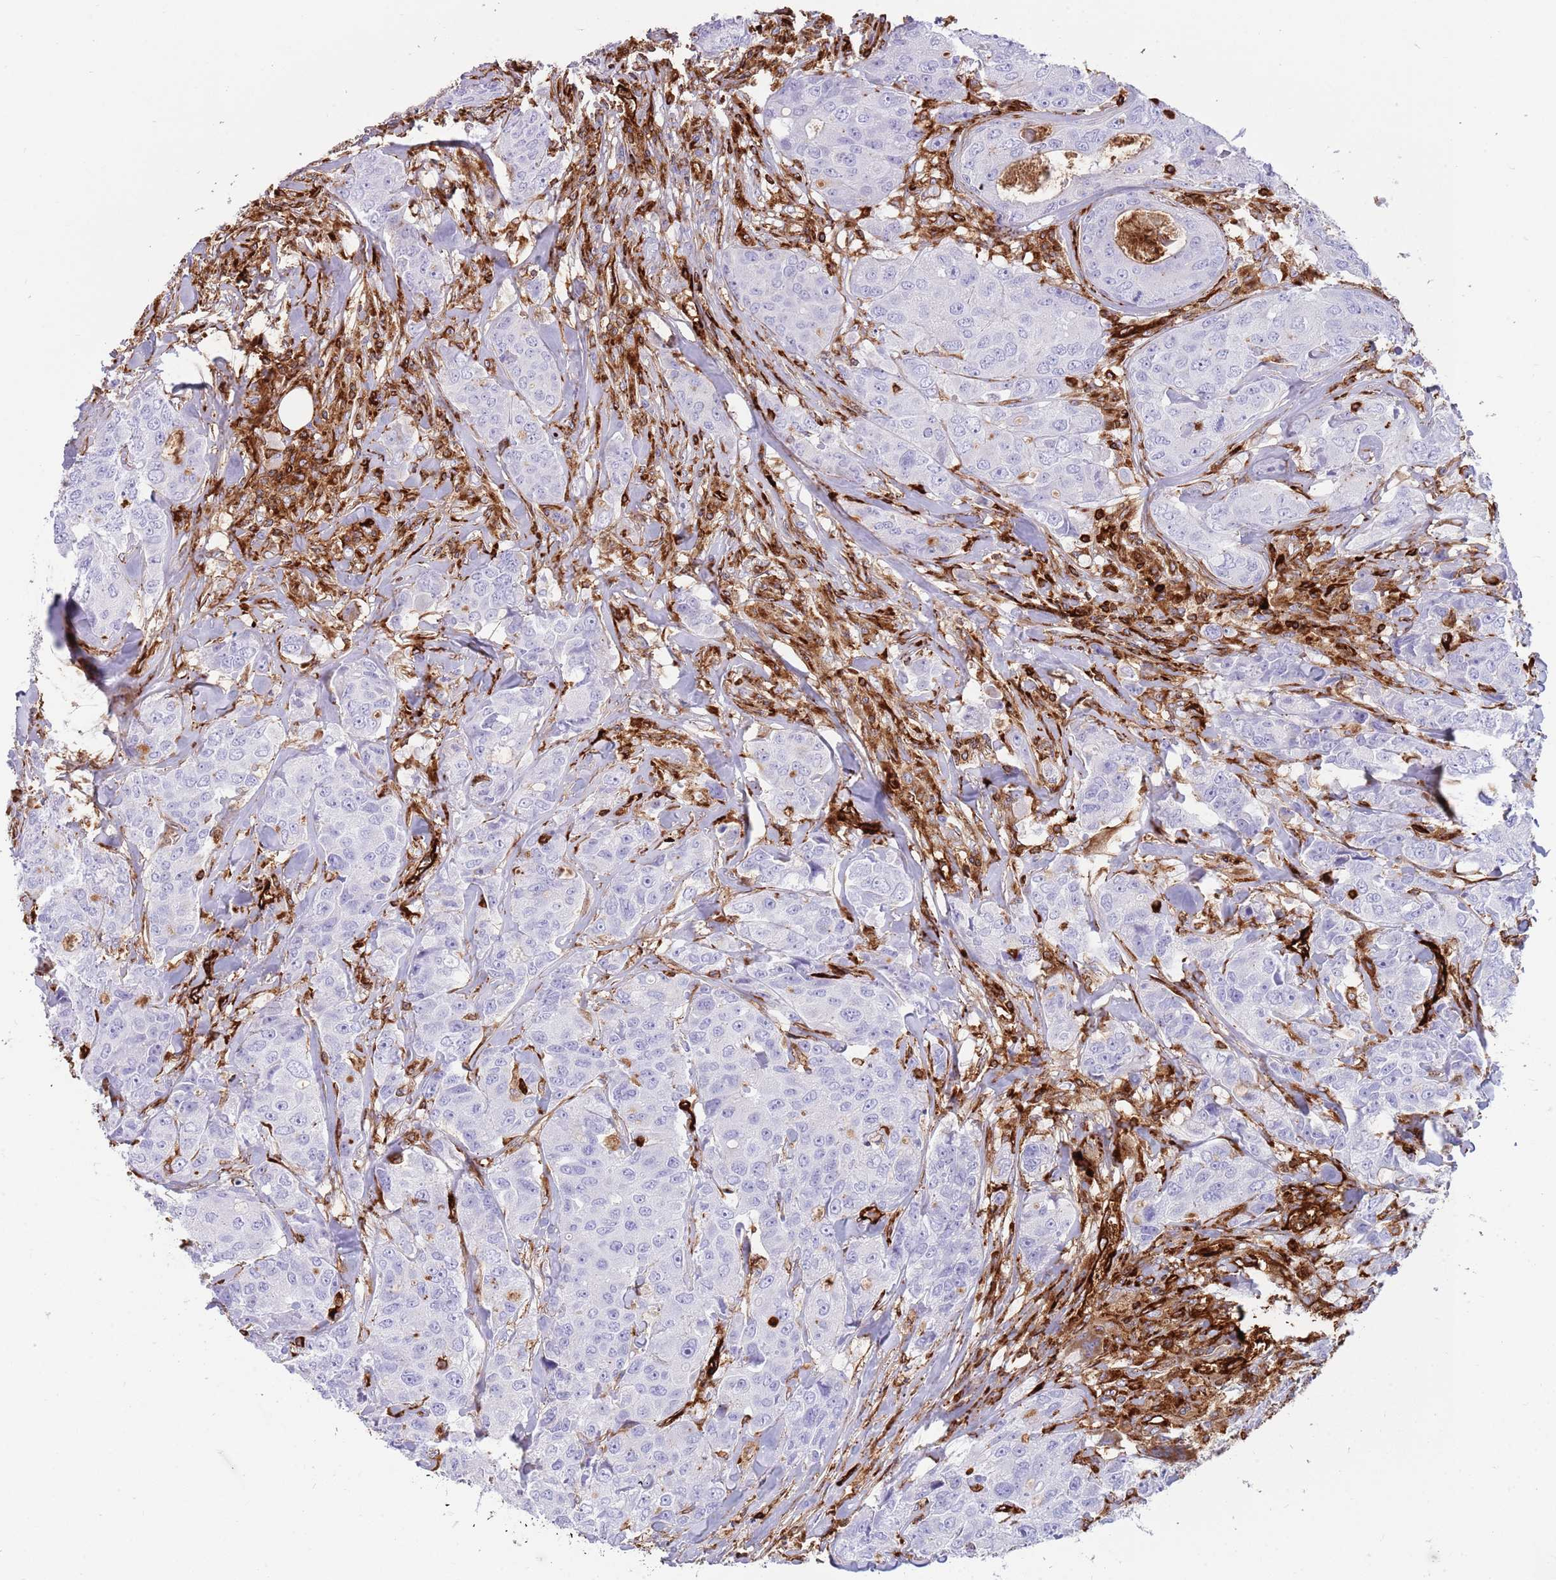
{"staining": {"intensity": "negative", "quantity": "none", "location": "none"}, "tissue": "breast cancer", "cell_type": "Tumor cells", "image_type": "cancer", "snomed": [{"axis": "morphology", "description": "Duct carcinoma"}, {"axis": "topography", "description": "Breast"}], "caption": "Immunohistochemical staining of breast intraductal carcinoma reveals no significant staining in tumor cells.", "gene": "KBTBD7", "patient": {"sex": "female", "age": 43}}